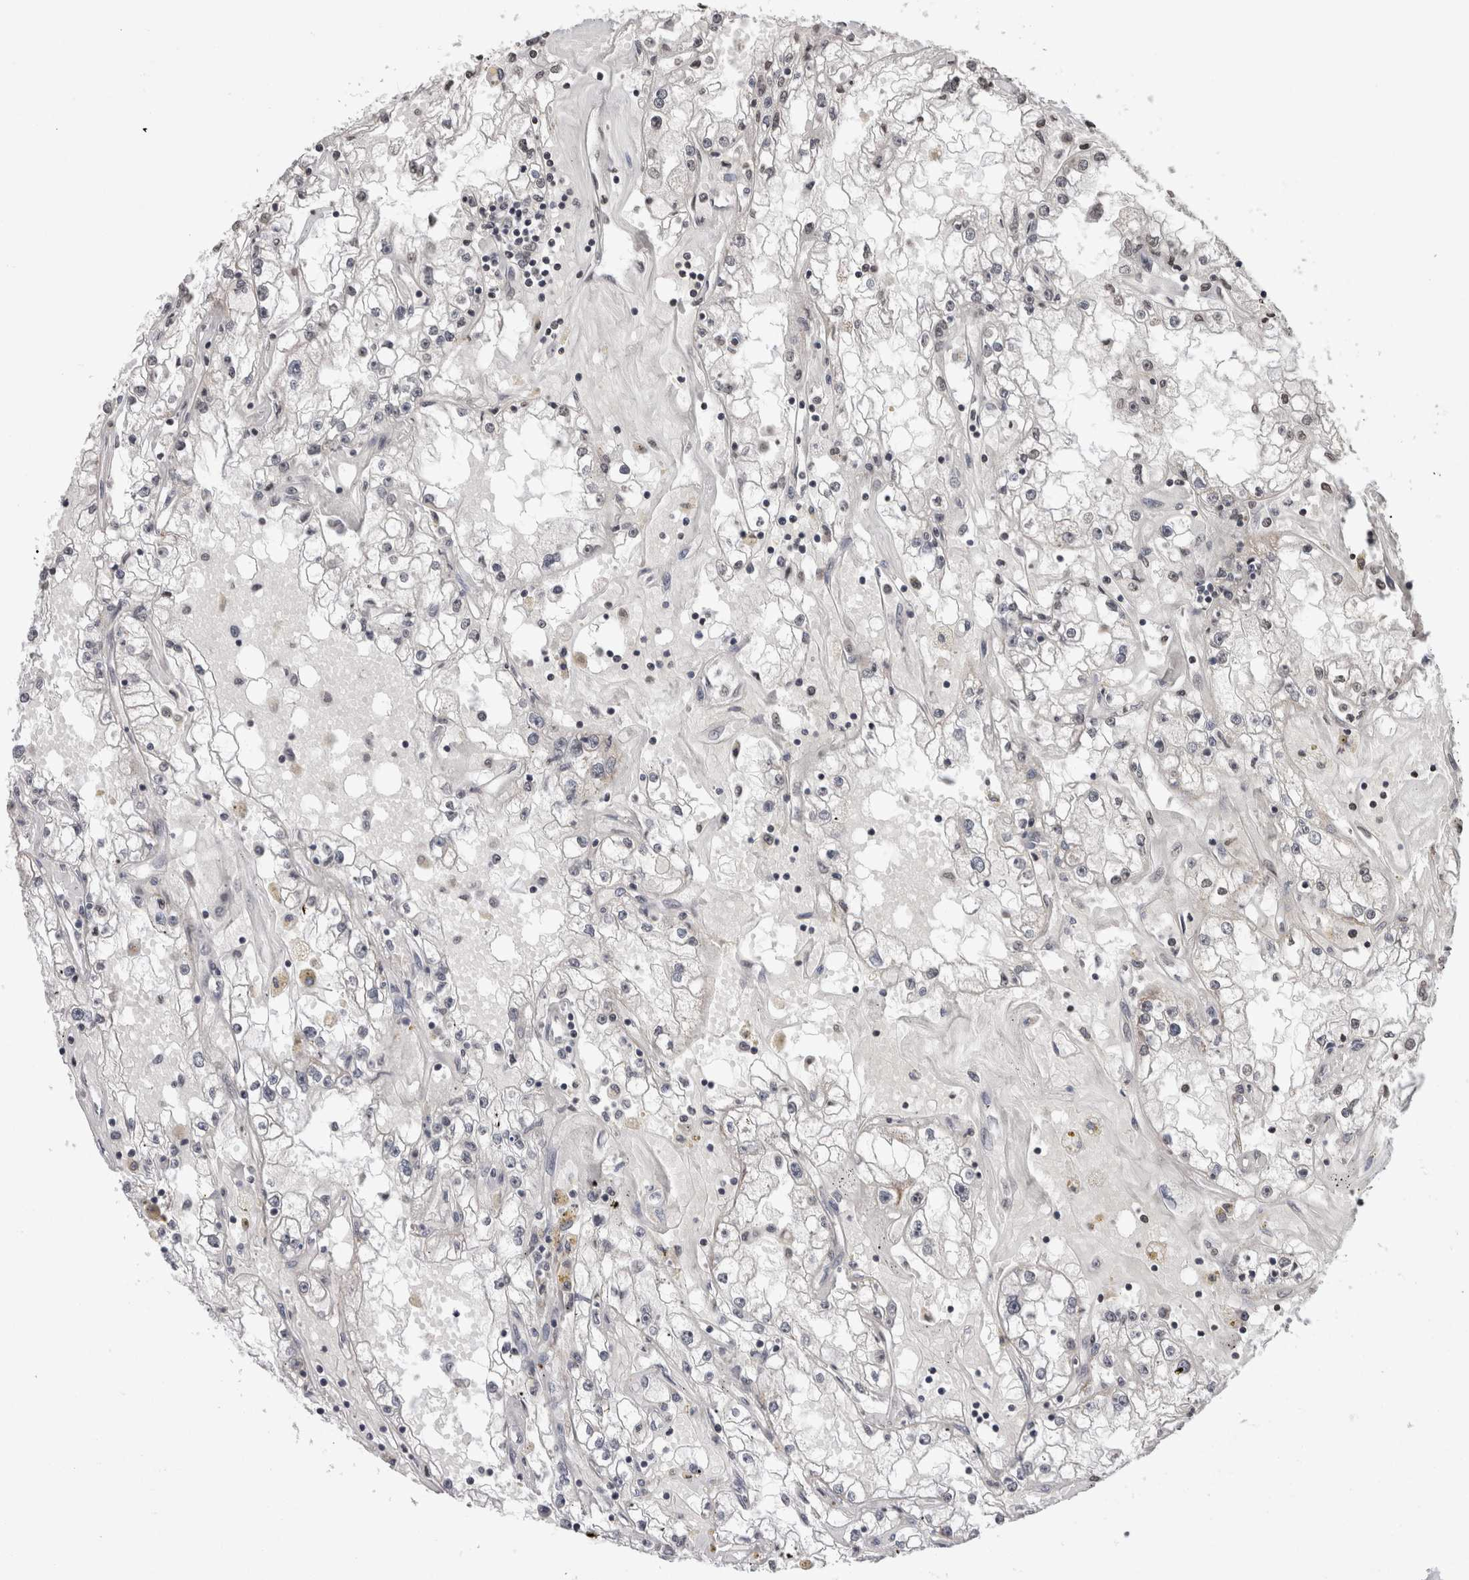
{"staining": {"intensity": "negative", "quantity": "none", "location": "none"}, "tissue": "renal cancer", "cell_type": "Tumor cells", "image_type": "cancer", "snomed": [{"axis": "morphology", "description": "Adenocarcinoma, NOS"}, {"axis": "topography", "description": "Kidney"}], "caption": "High magnification brightfield microscopy of adenocarcinoma (renal) stained with DAB (3,3'-diaminobenzidine) (brown) and counterstained with hematoxylin (blue): tumor cells show no significant staining.", "gene": "ZBTB11", "patient": {"sex": "male", "age": 56}}